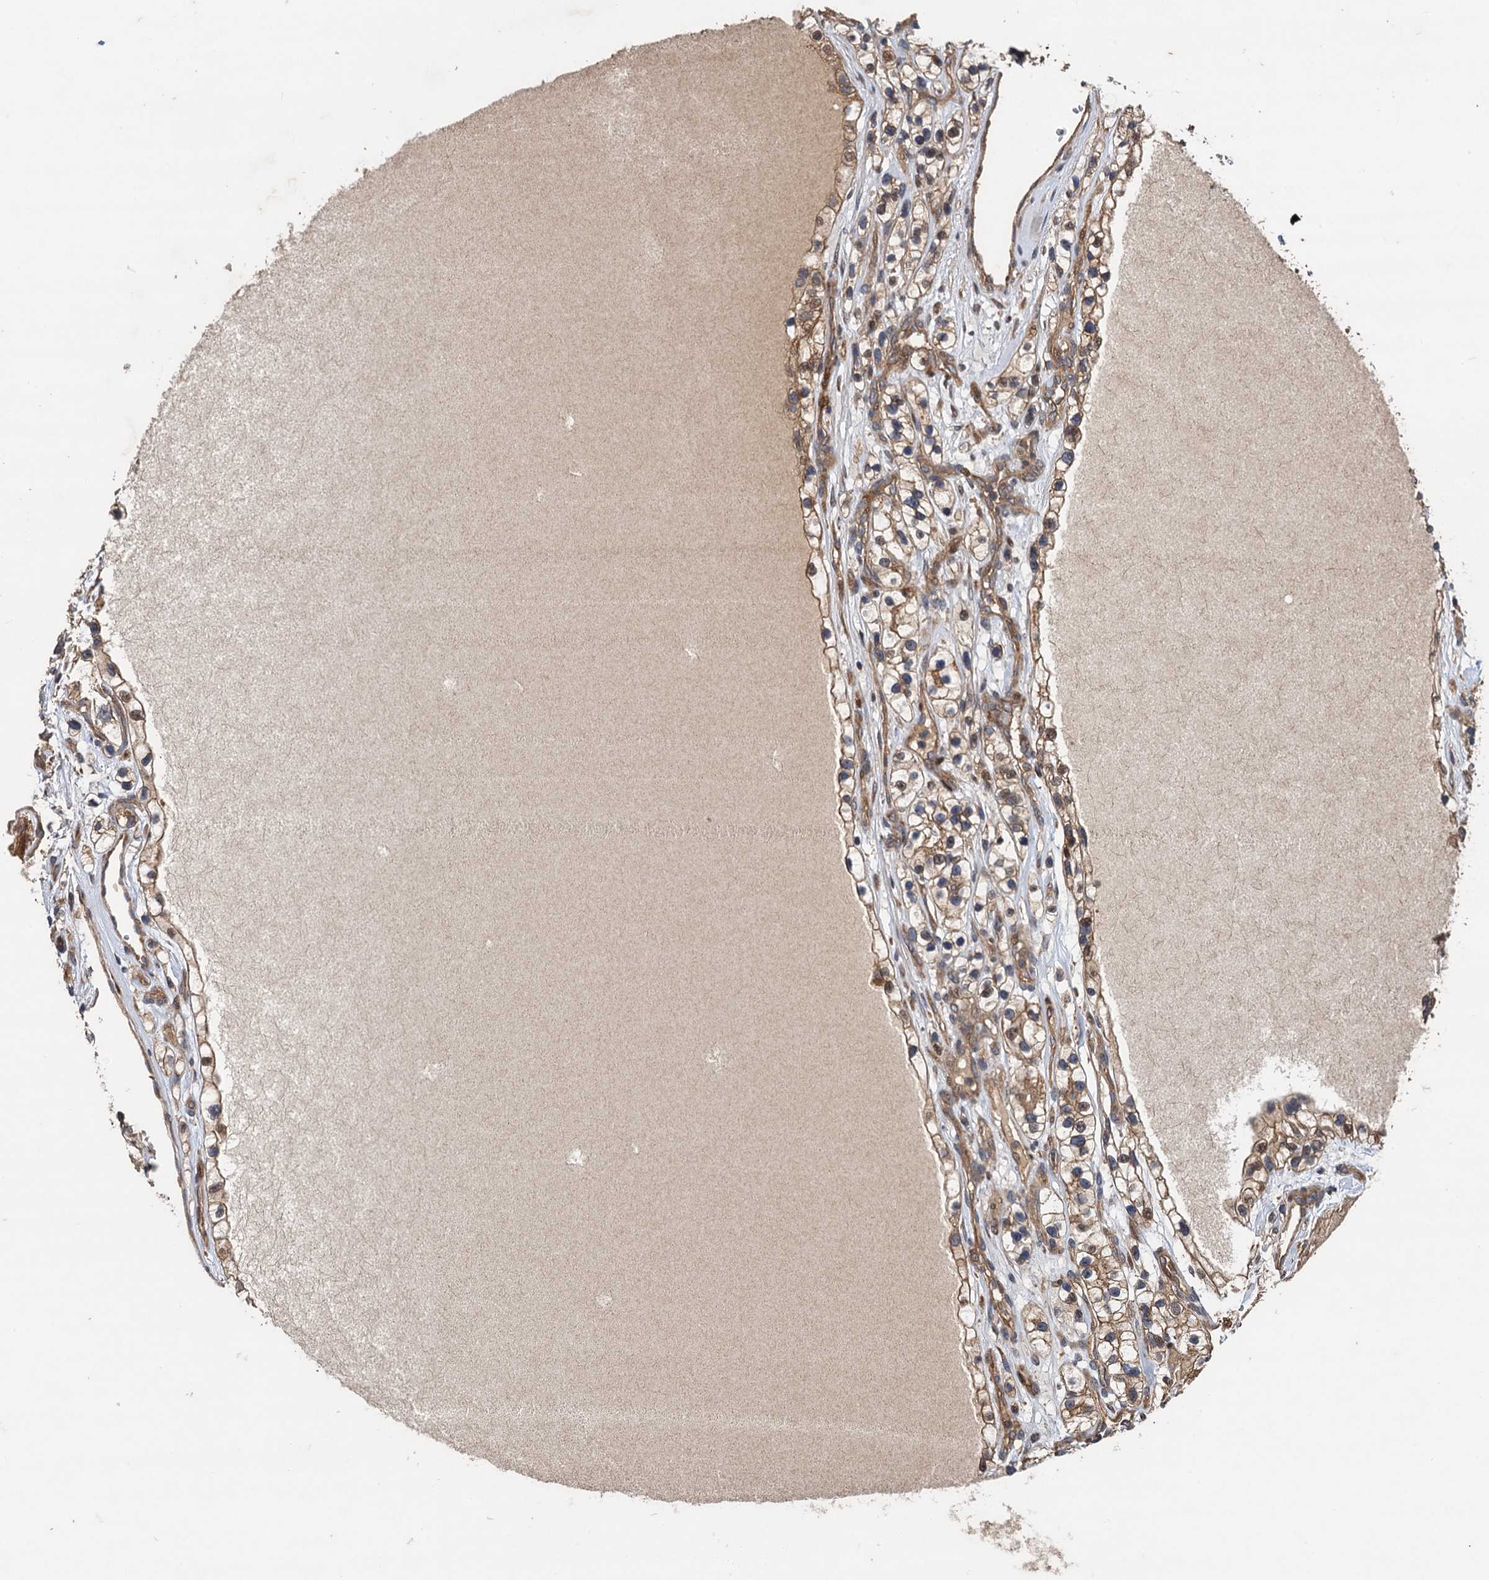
{"staining": {"intensity": "moderate", "quantity": ">75%", "location": "cytoplasmic/membranous"}, "tissue": "renal cancer", "cell_type": "Tumor cells", "image_type": "cancer", "snomed": [{"axis": "morphology", "description": "Adenocarcinoma, NOS"}, {"axis": "topography", "description": "Kidney"}], "caption": "The immunohistochemical stain shows moderate cytoplasmic/membranous staining in tumor cells of adenocarcinoma (renal) tissue.", "gene": "TMEM39B", "patient": {"sex": "female", "age": 57}}